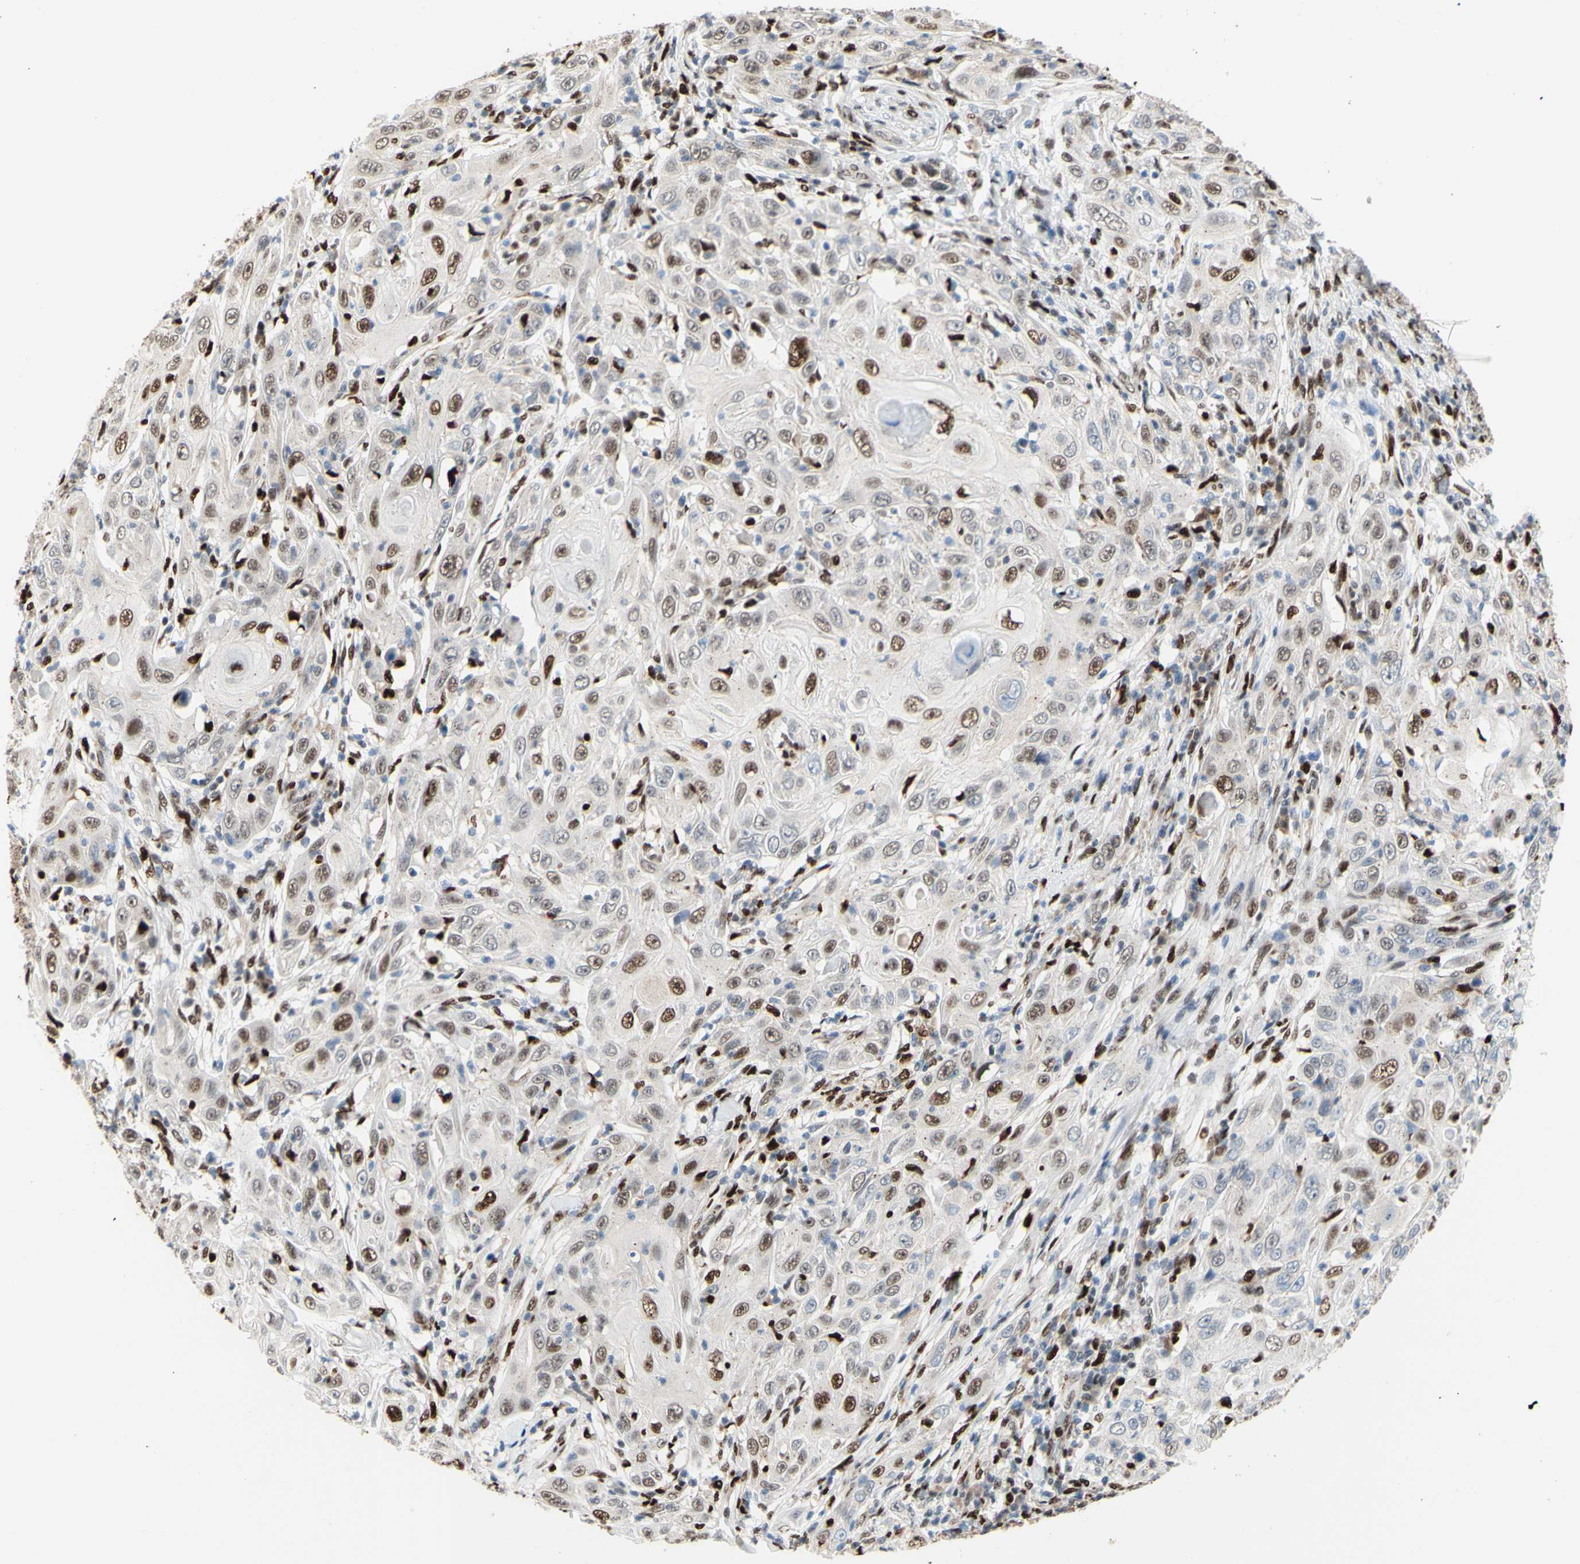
{"staining": {"intensity": "moderate", "quantity": ">75%", "location": "nuclear"}, "tissue": "skin cancer", "cell_type": "Tumor cells", "image_type": "cancer", "snomed": [{"axis": "morphology", "description": "Squamous cell carcinoma, NOS"}, {"axis": "topography", "description": "Skin"}], "caption": "Immunohistochemical staining of skin cancer (squamous cell carcinoma) demonstrates moderate nuclear protein positivity in about >75% of tumor cells.", "gene": "EED", "patient": {"sex": "female", "age": 88}}